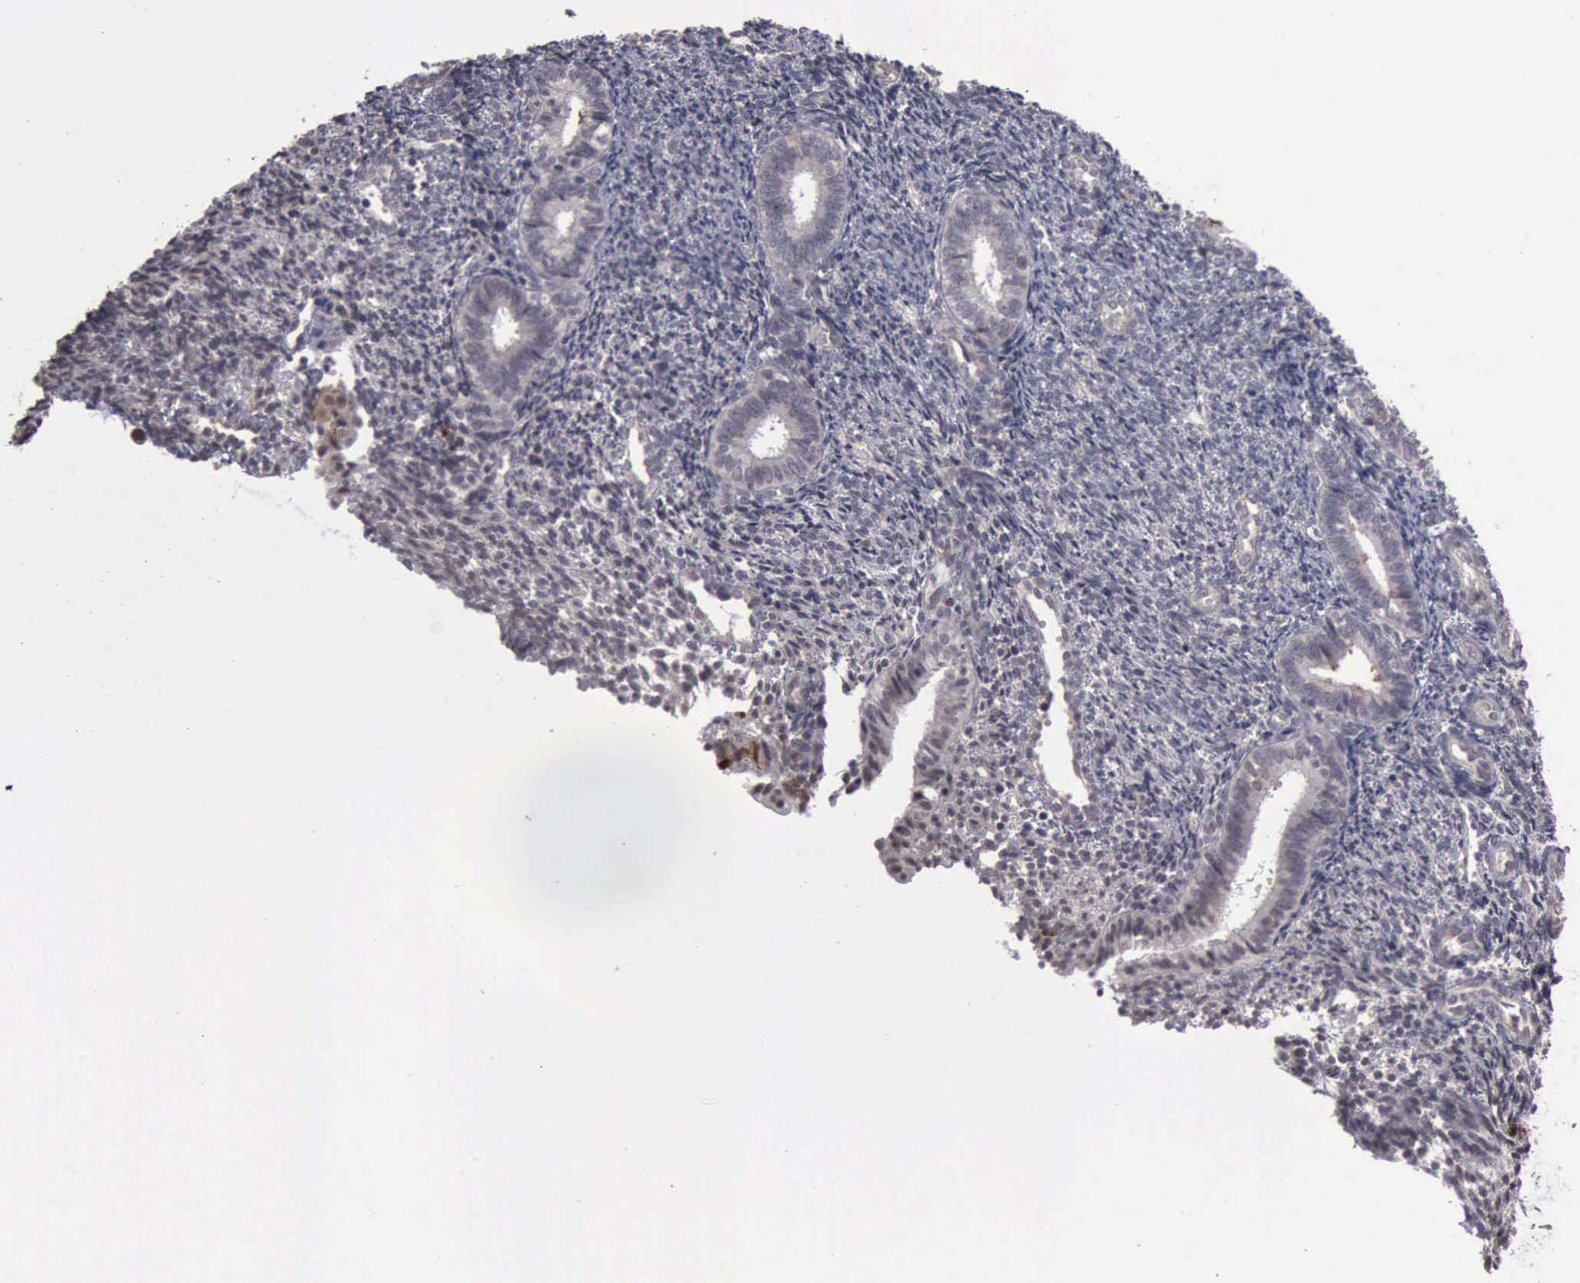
{"staining": {"intensity": "weak", "quantity": "<25%", "location": "nuclear"}, "tissue": "endometrium", "cell_type": "Cells in endometrial stroma", "image_type": "normal", "snomed": [{"axis": "morphology", "description": "Normal tissue, NOS"}, {"axis": "topography", "description": "Endometrium"}], "caption": "Image shows no protein staining in cells in endometrial stroma of benign endometrium. (Immunohistochemistry (ihc), brightfield microscopy, high magnification).", "gene": "MMP9", "patient": {"sex": "female", "age": 27}}